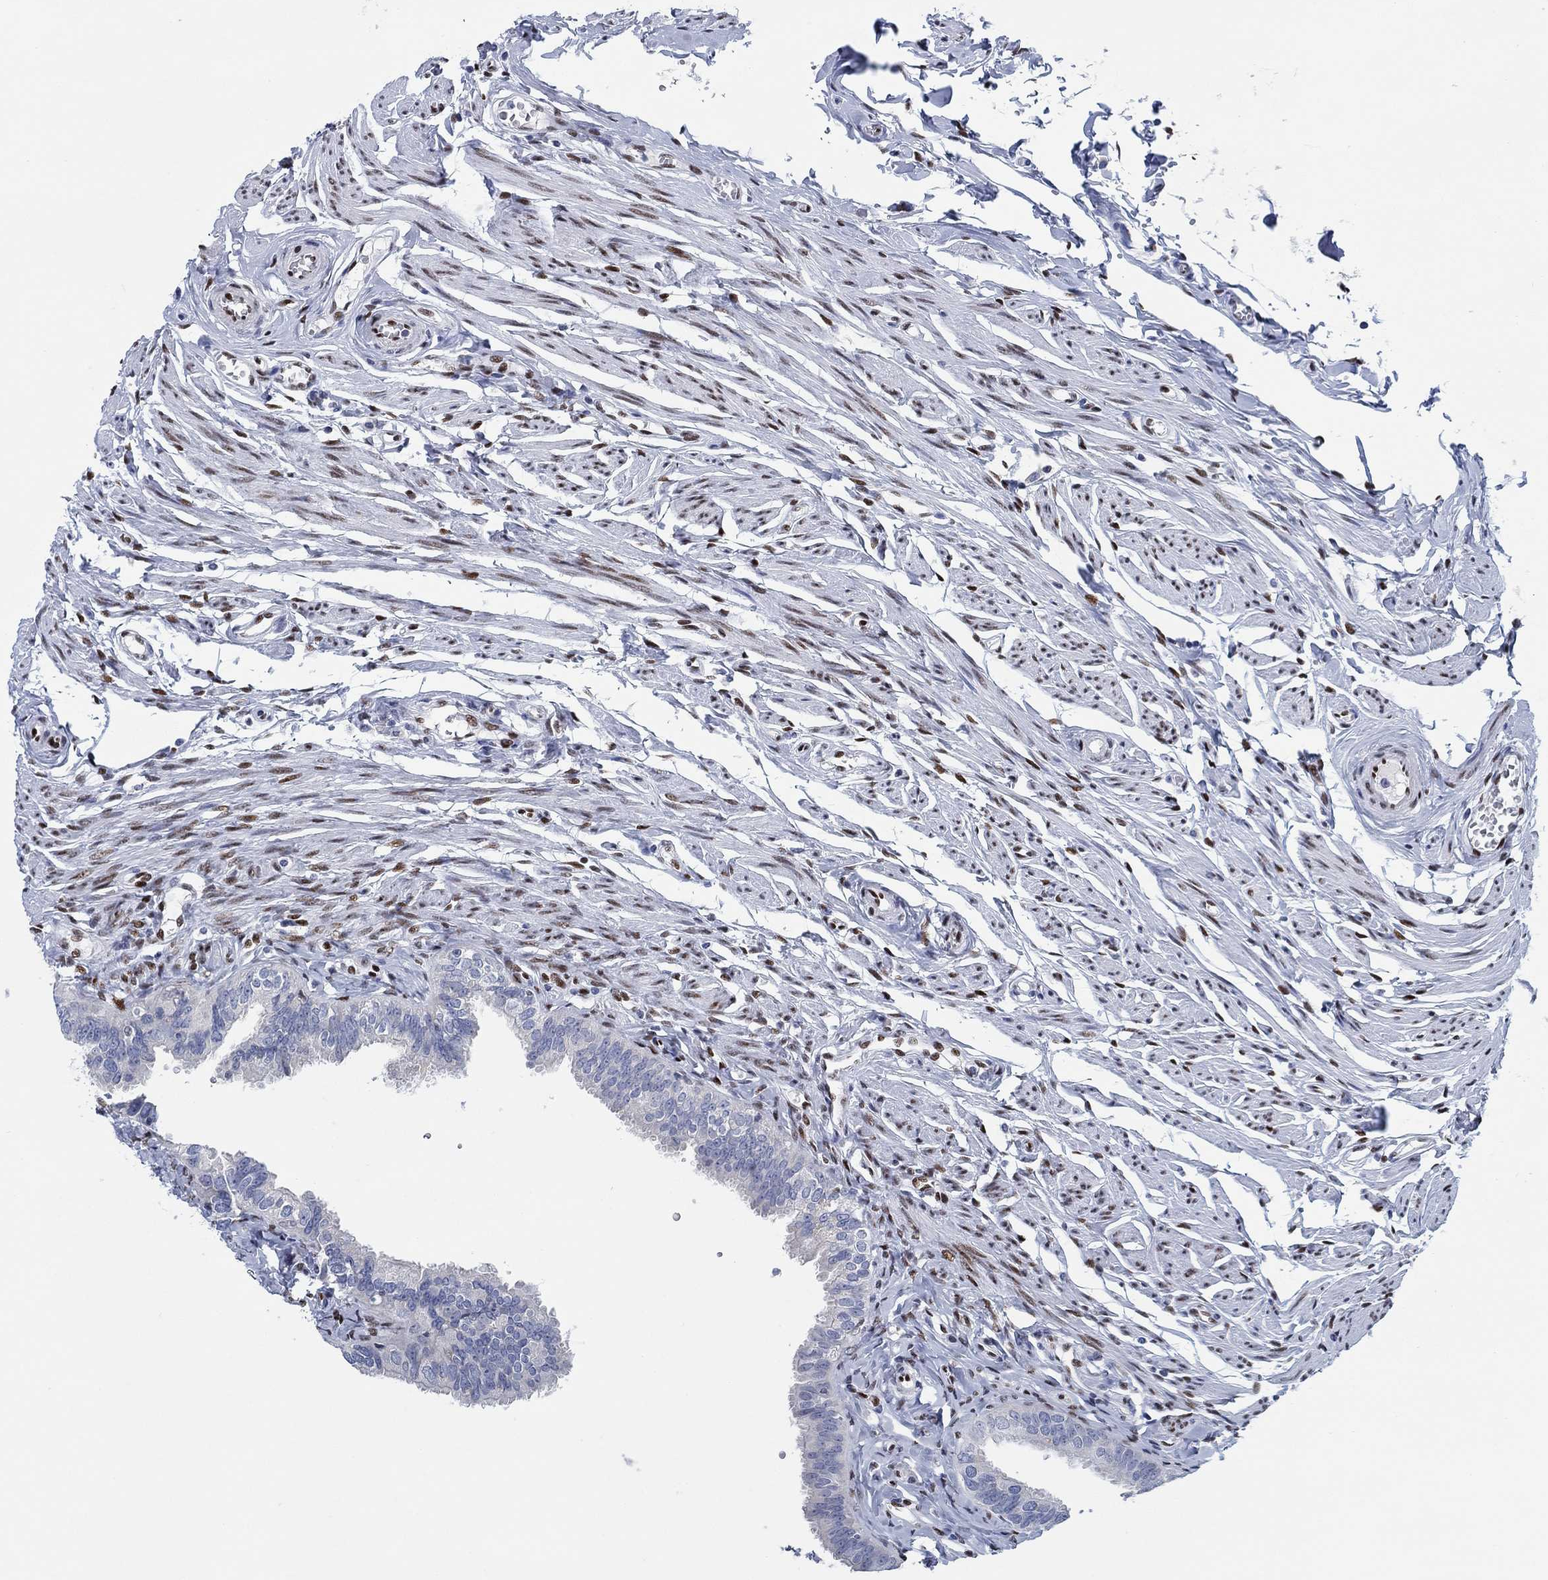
{"staining": {"intensity": "negative", "quantity": "none", "location": "none"}, "tissue": "fallopian tube", "cell_type": "Glandular cells", "image_type": "normal", "snomed": [{"axis": "morphology", "description": "Normal tissue, NOS"}, {"axis": "topography", "description": "Fallopian tube"}], "caption": "The image shows no staining of glandular cells in benign fallopian tube. The staining was performed using DAB to visualize the protein expression in brown, while the nuclei were stained in blue with hematoxylin (Magnification: 20x).", "gene": "ZEB1", "patient": {"sex": "female", "age": 54}}